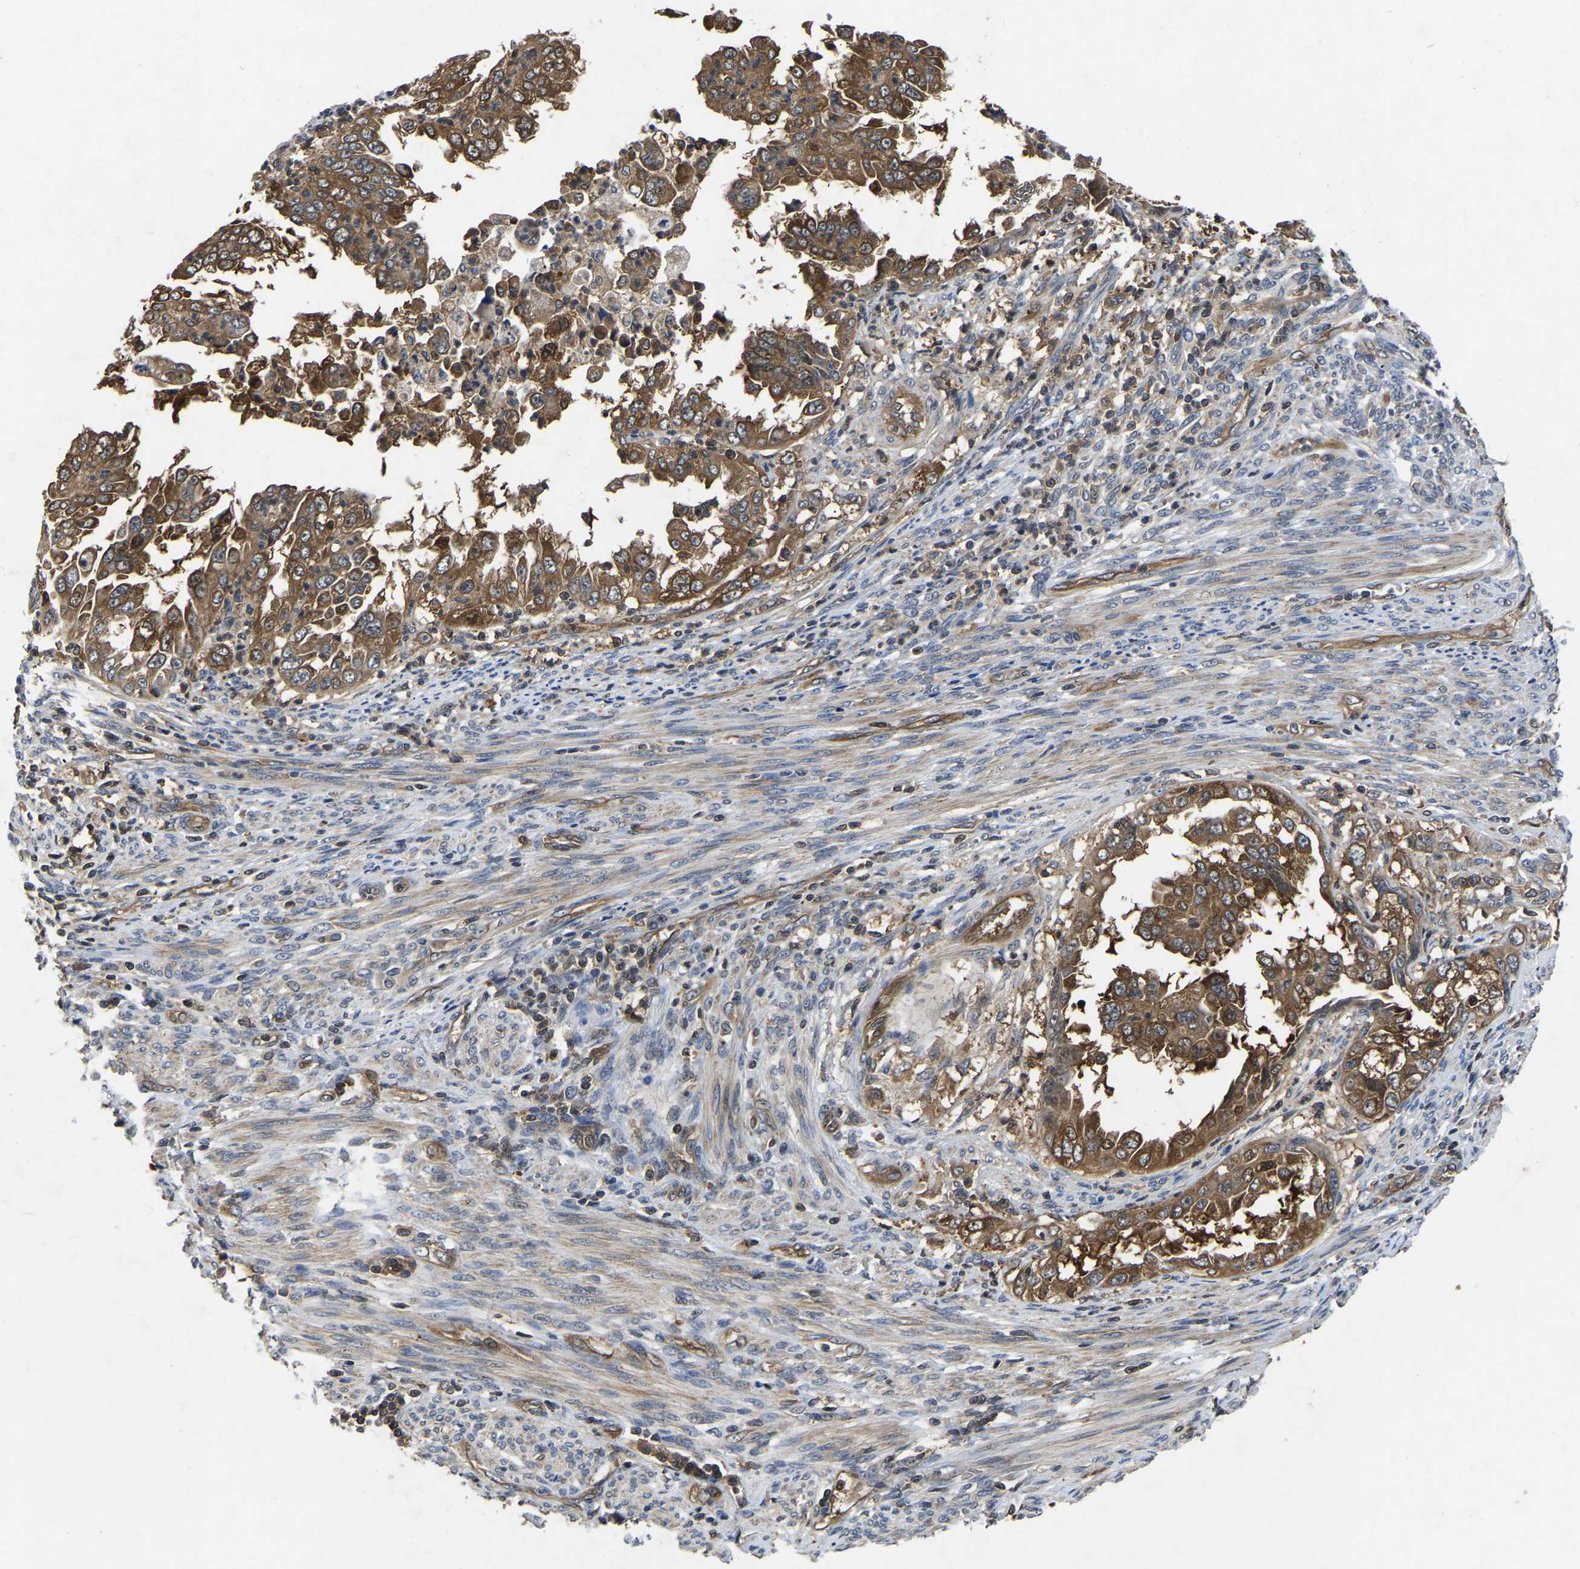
{"staining": {"intensity": "moderate", "quantity": ">75%", "location": "cytoplasmic/membranous"}, "tissue": "endometrial cancer", "cell_type": "Tumor cells", "image_type": "cancer", "snomed": [{"axis": "morphology", "description": "Adenocarcinoma, NOS"}, {"axis": "topography", "description": "Endometrium"}], "caption": "Human endometrial cancer (adenocarcinoma) stained with a brown dye displays moderate cytoplasmic/membranous positive staining in about >75% of tumor cells.", "gene": "FGD5", "patient": {"sex": "female", "age": 85}}